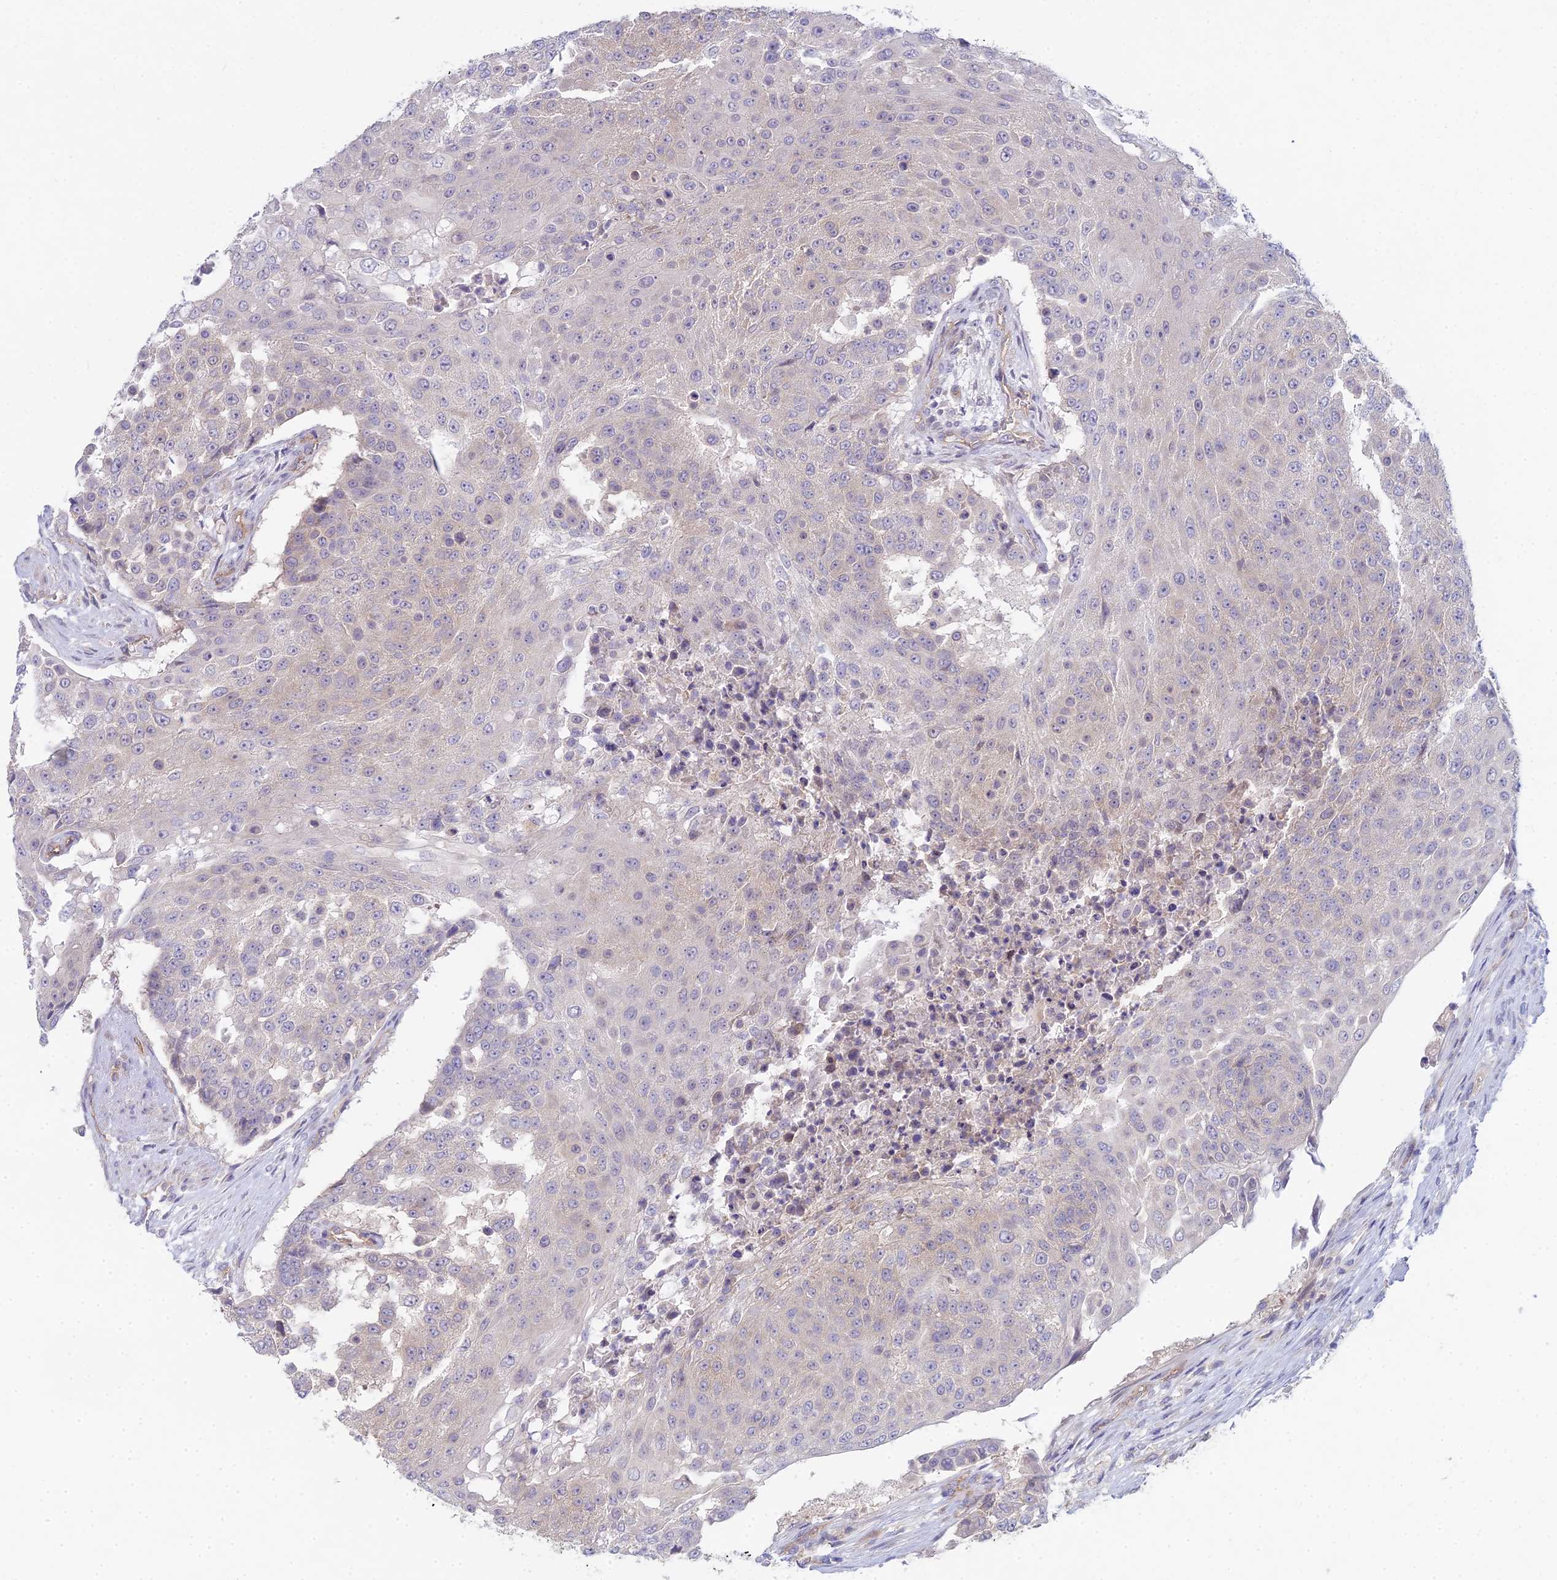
{"staining": {"intensity": "weak", "quantity": "<25%", "location": "cytoplasmic/membranous"}, "tissue": "urothelial cancer", "cell_type": "Tumor cells", "image_type": "cancer", "snomed": [{"axis": "morphology", "description": "Urothelial carcinoma, High grade"}, {"axis": "topography", "description": "Urinary bladder"}], "caption": "Immunohistochemistry (IHC) image of human urothelial cancer stained for a protein (brown), which demonstrates no positivity in tumor cells.", "gene": "METTL26", "patient": {"sex": "female", "age": 63}}